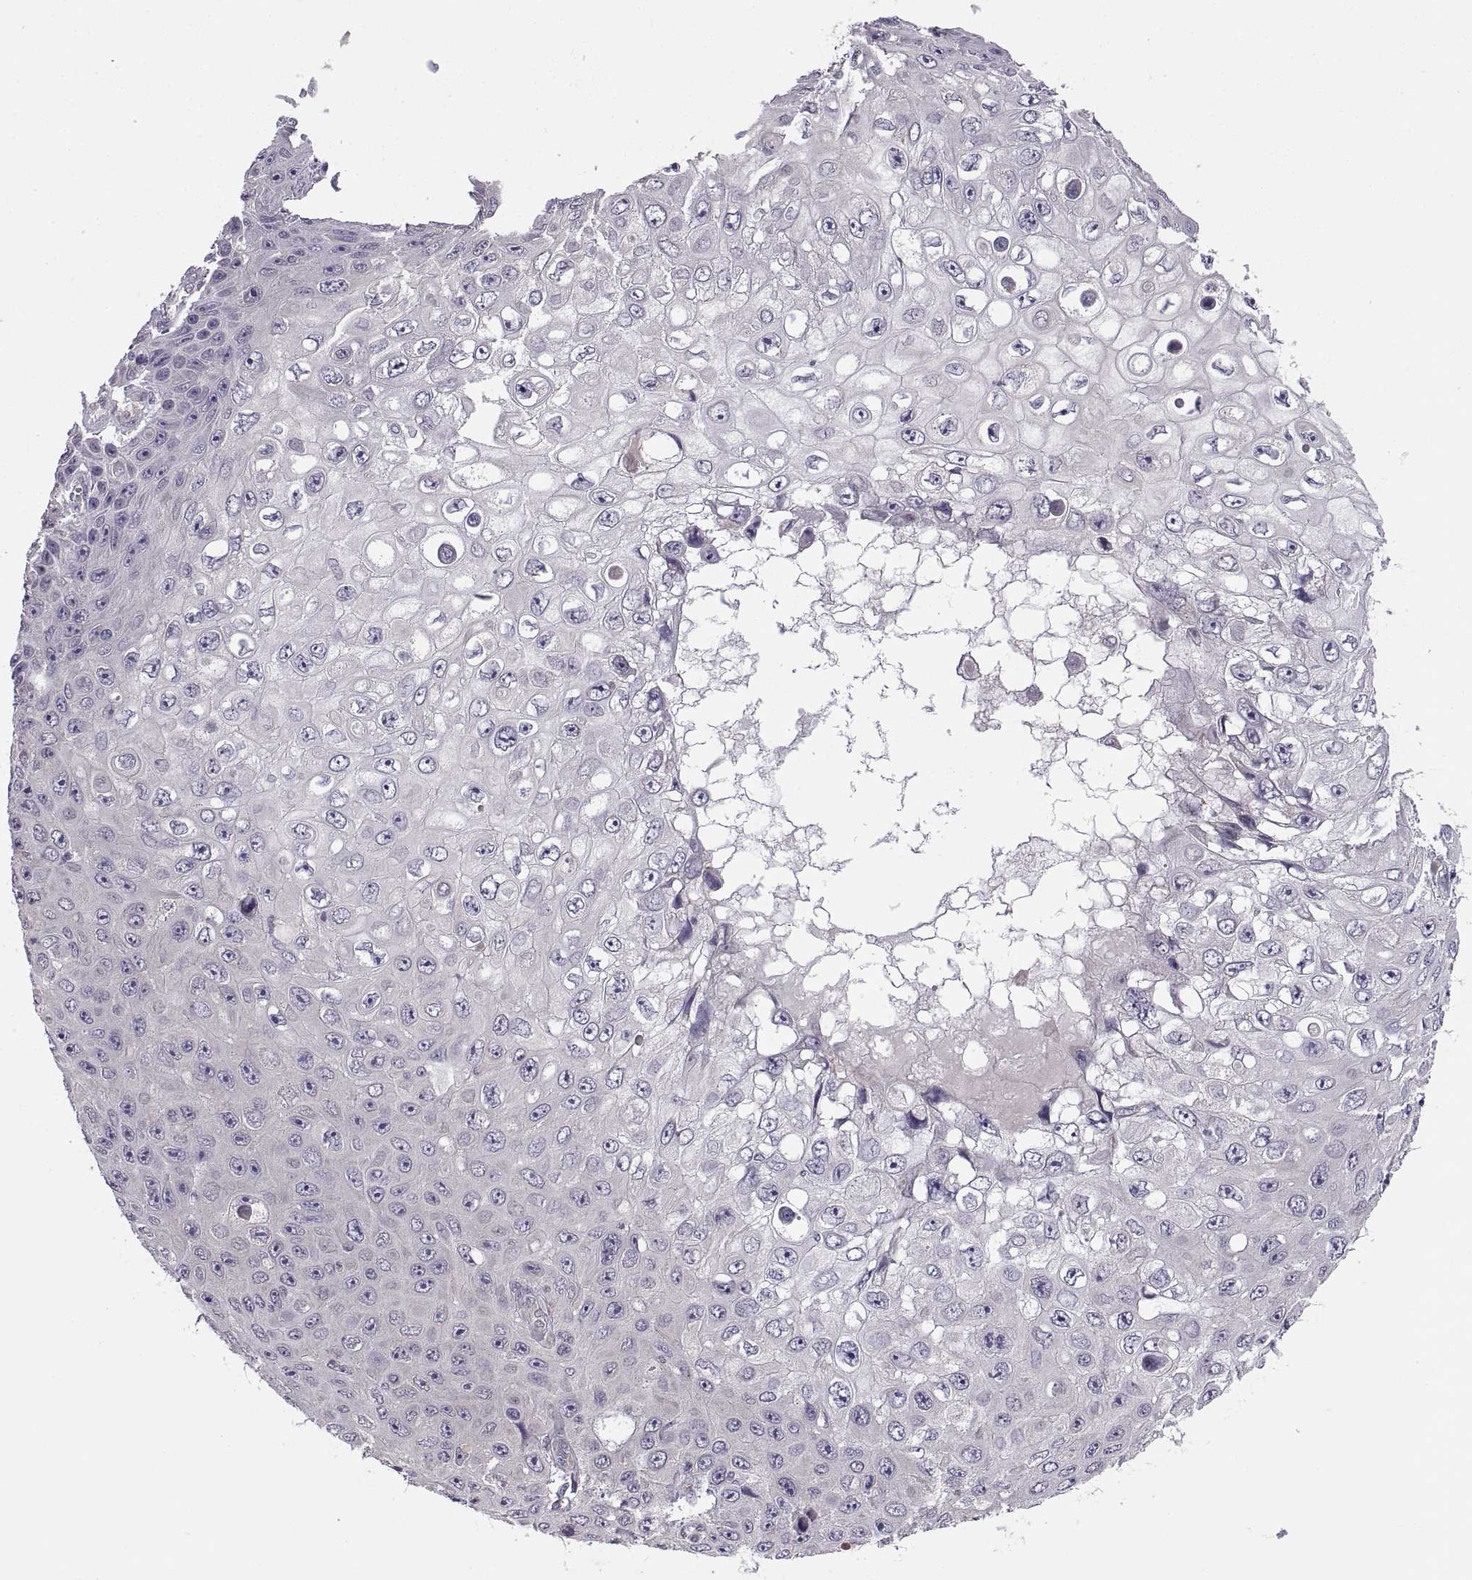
{"staining": {"intensity": "negative", "quantity": "none", "location": "none"}, "tissue": "skin cancer", "cell_type": "Tumor cells", "image_type": "cancer", "snomed": [{"axis": "morphology", "description": "Squamous cell carcinoma, NOS"}, {"axis": "topography", "description": "Skin"}], "caption": "The photomicrograph displays no significant positivity in tumor cells of skin squamous cell carcinoma. (Brightfield microscopy of DAB (3,3'-diaminobenzidine) immunohistochemistry at high magnification).", "gene": "ACSBG2", "patient": {"sex": "male", "age": 82}}